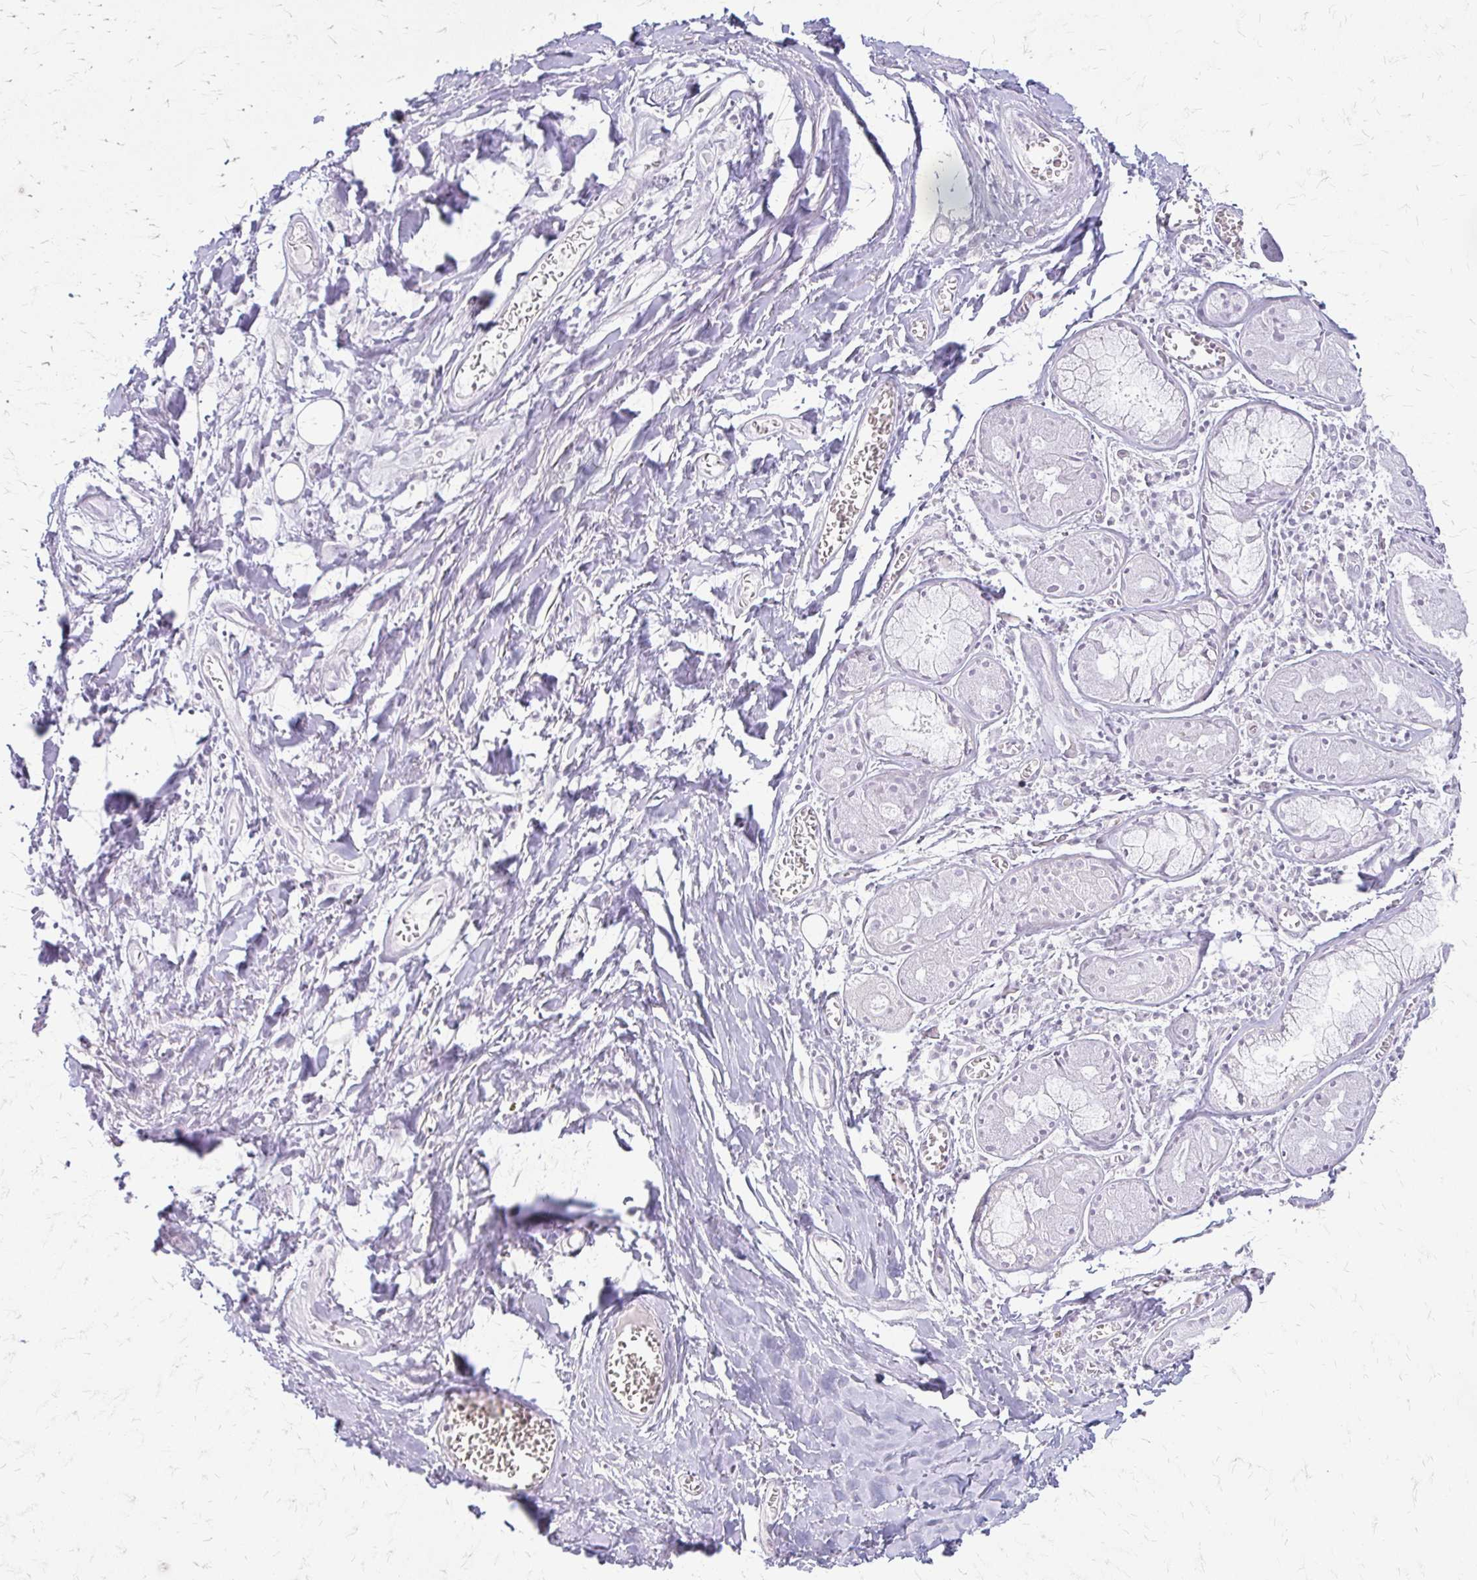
{"staining": {"intensity": "negative", "quantity": "none", "location": "none"}, "tissue": "soft tissue", "cell_type": "Chondrocytes", "image_type": "normal", "snomed": [{"axis": "morphology", "description": "Normal tissue, NOS"}, {"axis": "topography", "description": "Cartilage tissue"}], "caption": "This is an IHC image of normal soft tissue. There is no expression in chondrocytes.", "gene": "EED", "patient": {"sex": "male", "age": 57}}